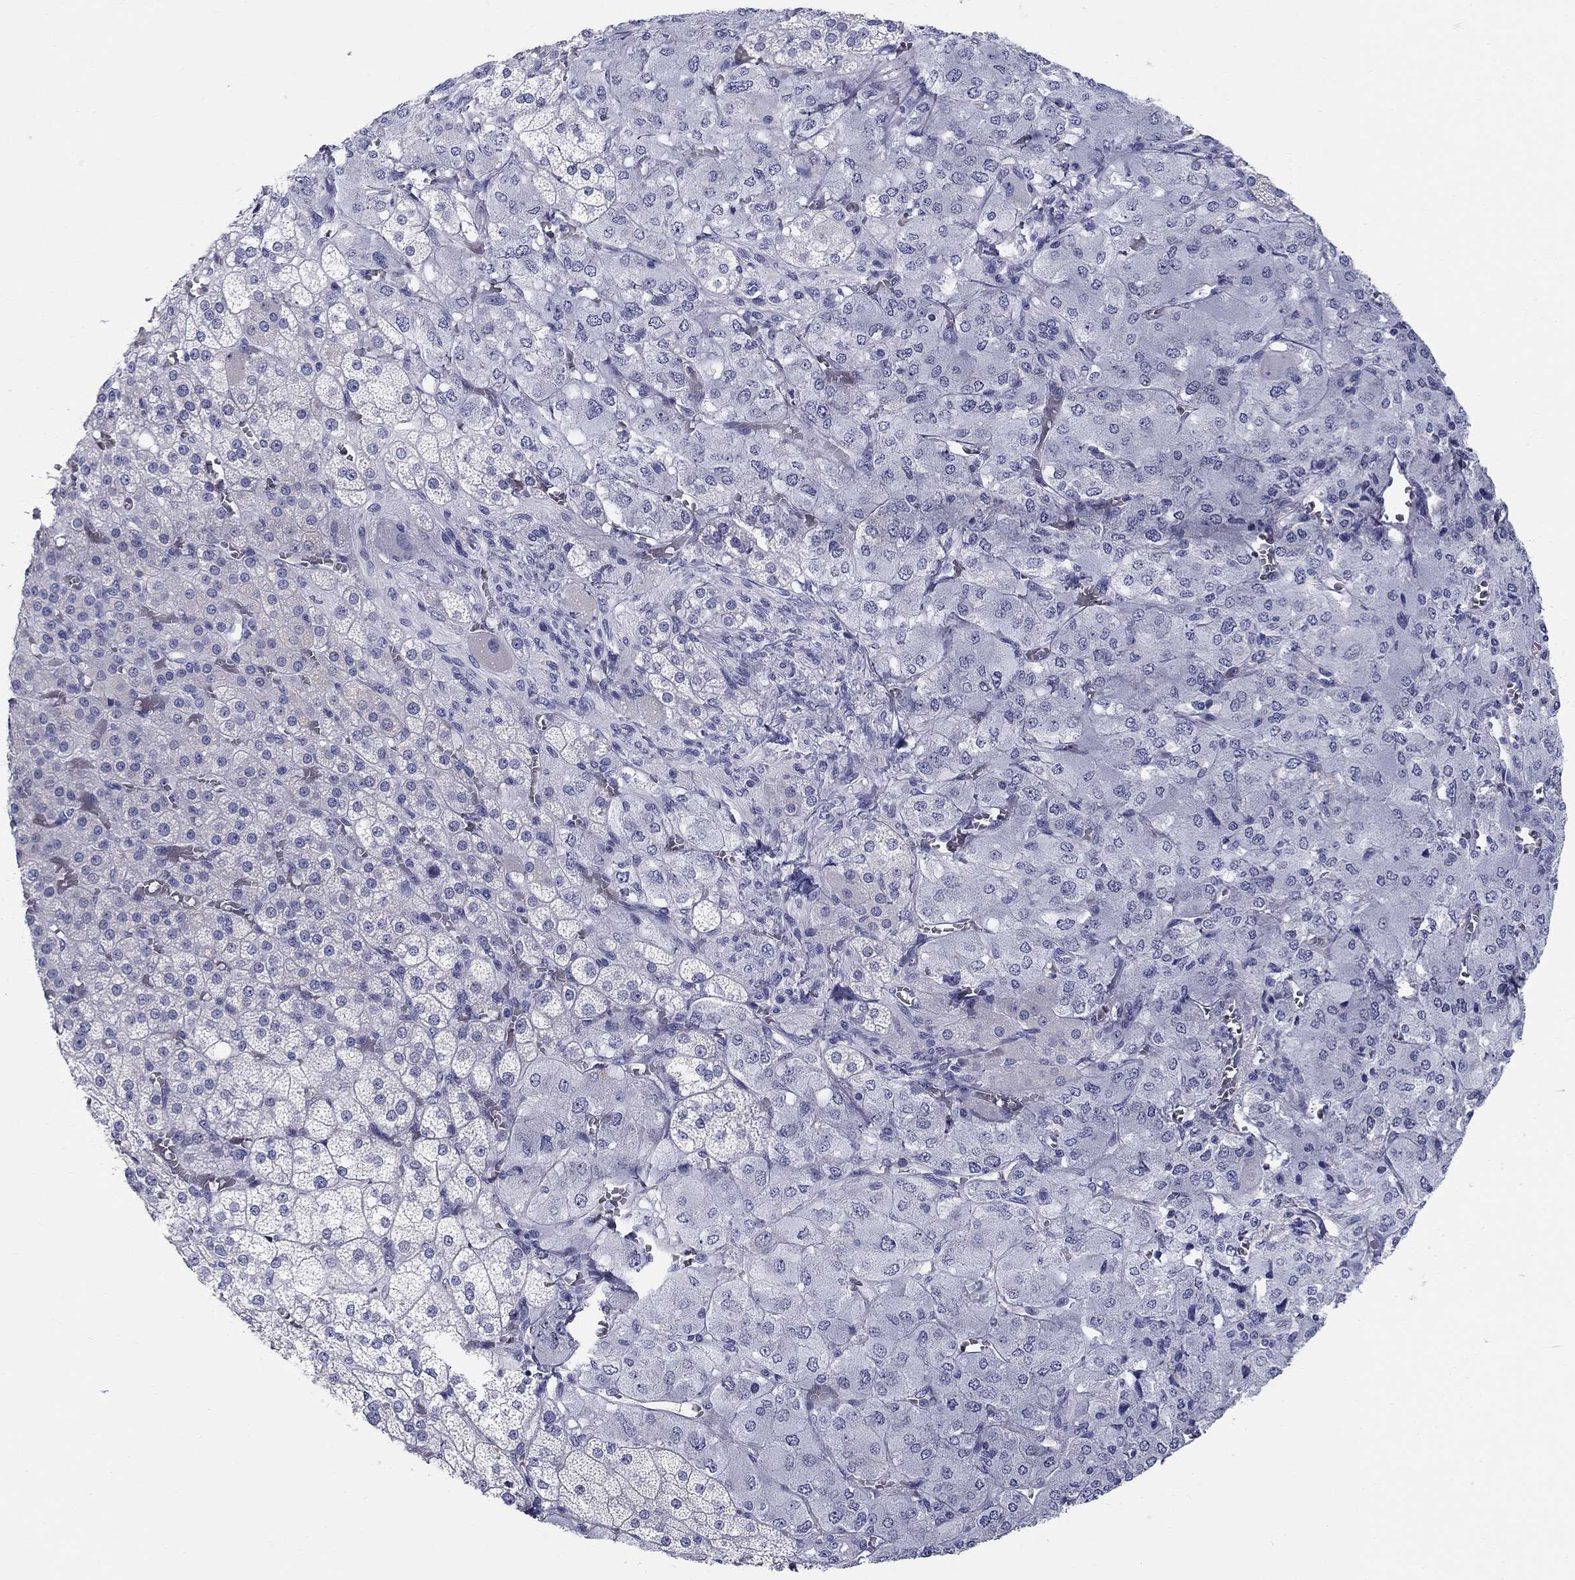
{"staining": {"intensity": "weak", "quantity": "<25%", "location": "cytoplasmic/membranous"}, "tissue": "adrenal gland", "cell_type": "Glandular cells", "image_type": "normal", "snomed": [{"axis": "morphology", "description": "Normal tissue, NOS"}, {"axis": "topography", "description": "Adrenal gland"}], "caption": "Adrenal gland was stained to show a protein in brown. There is no significant expression in glandular cells. (Stains: DAB (3,3'-diaminobenzidine) immunohistochemistry with hematoxylin counter stain, Microscopy: brightfield microscopy at high magnification).", "gene": "LAMP5", "patient": {"sex": "female", "age": 60}}